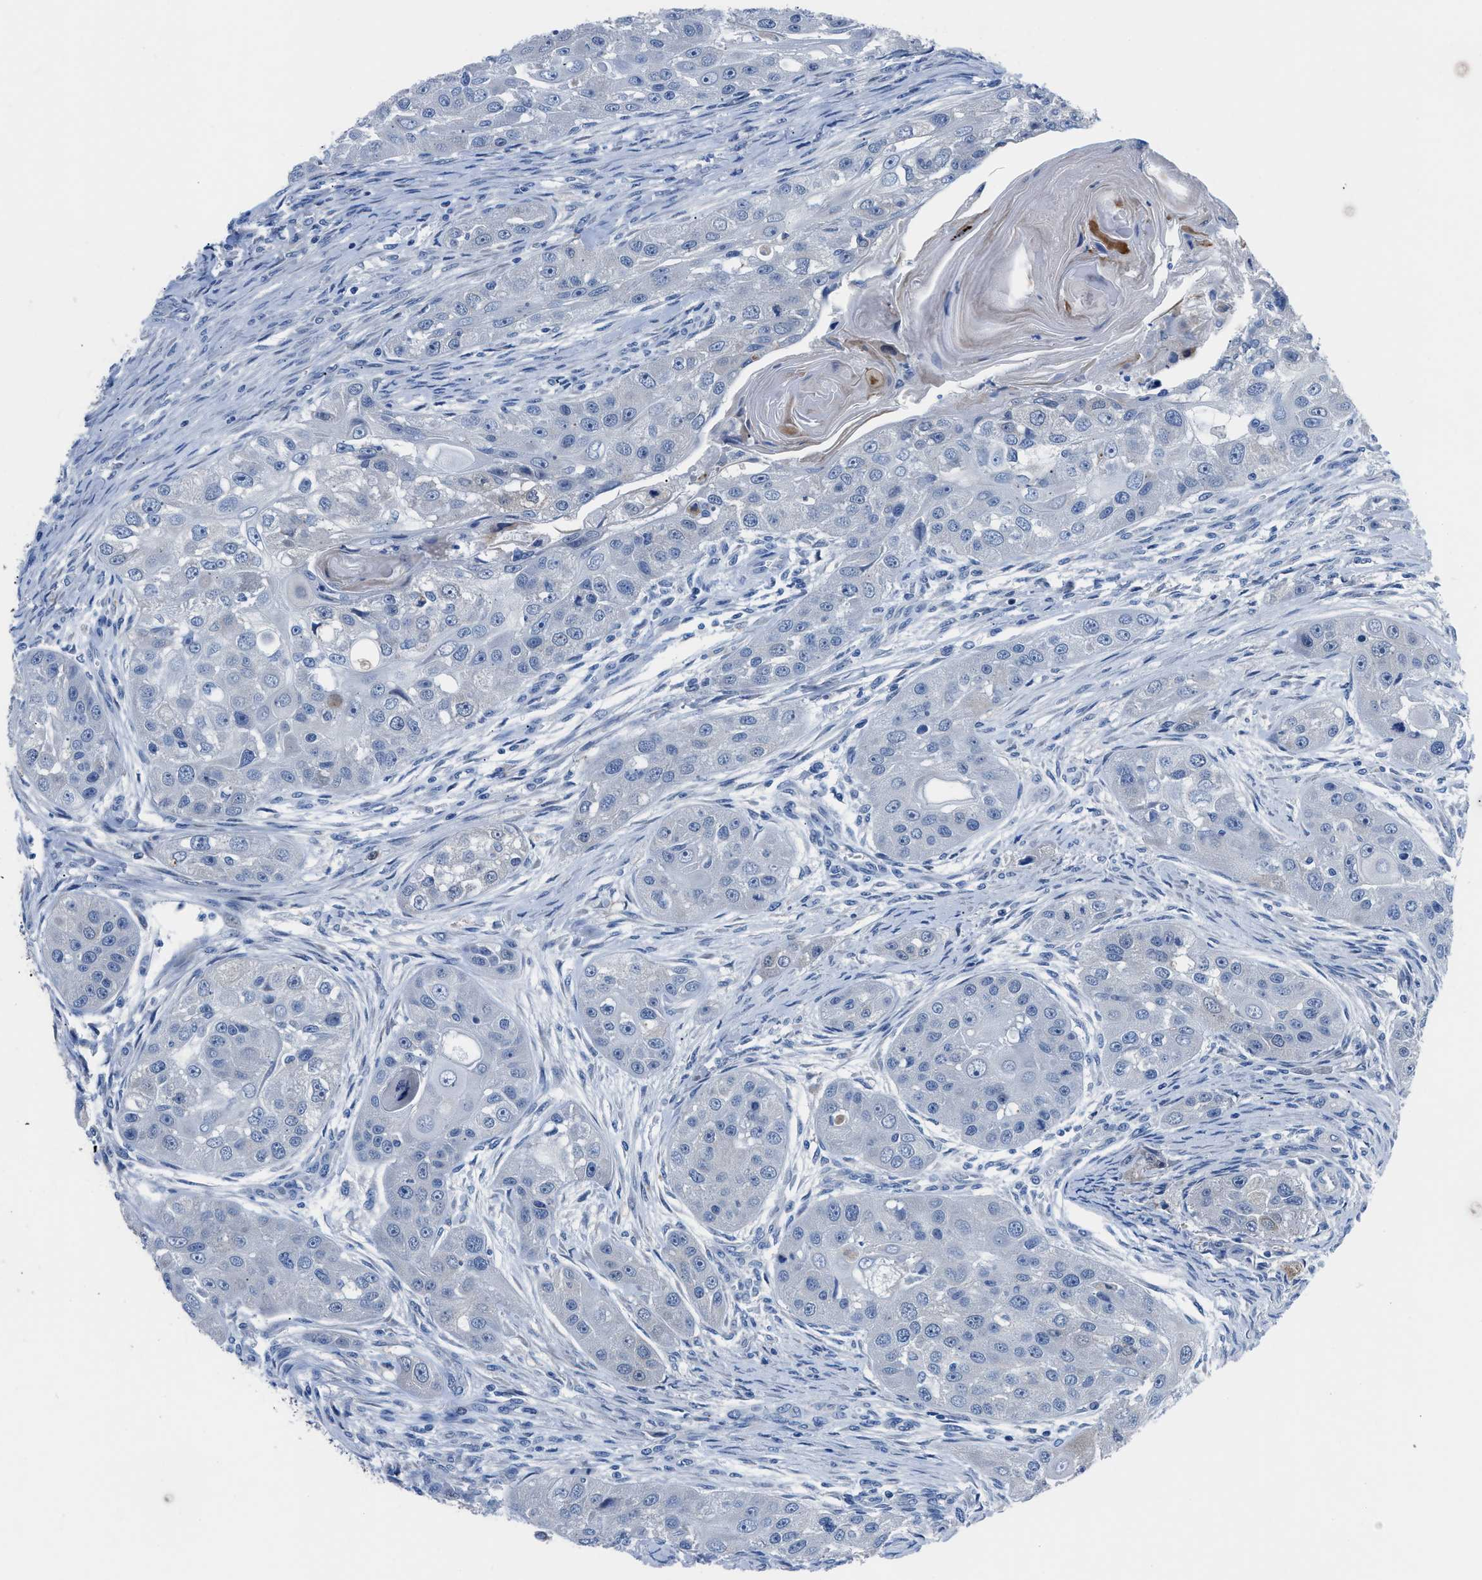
{"staining": {"intensity": "negative", "quantity": "none", "location": "none"}, "tissue": "head and neck cancer", "cell_type": "Tumor cells", "image_type": "cancer", "snomed": [{"axis": "morphology", "description": "Normal tissue, NOS"}, {"axis": "morphology", "description": "Squamous cell carcinoma, NOS"}, {"axis": "topography", "description": "Skeletal muscle"}, {"axis": "topography", "description": "Head-Neck"}], "caption": "A micrograph of squamous cell carcinoma (head and neck) stained for a protein exhibits no brown staining in tumor cells. (DAB (3,3'-diaminobenzidine) immunohistochemistry (IHC) with hematoxylin counter stain).", "gene": "UAP1", "patient": {"sex": "male", "age": 51}}